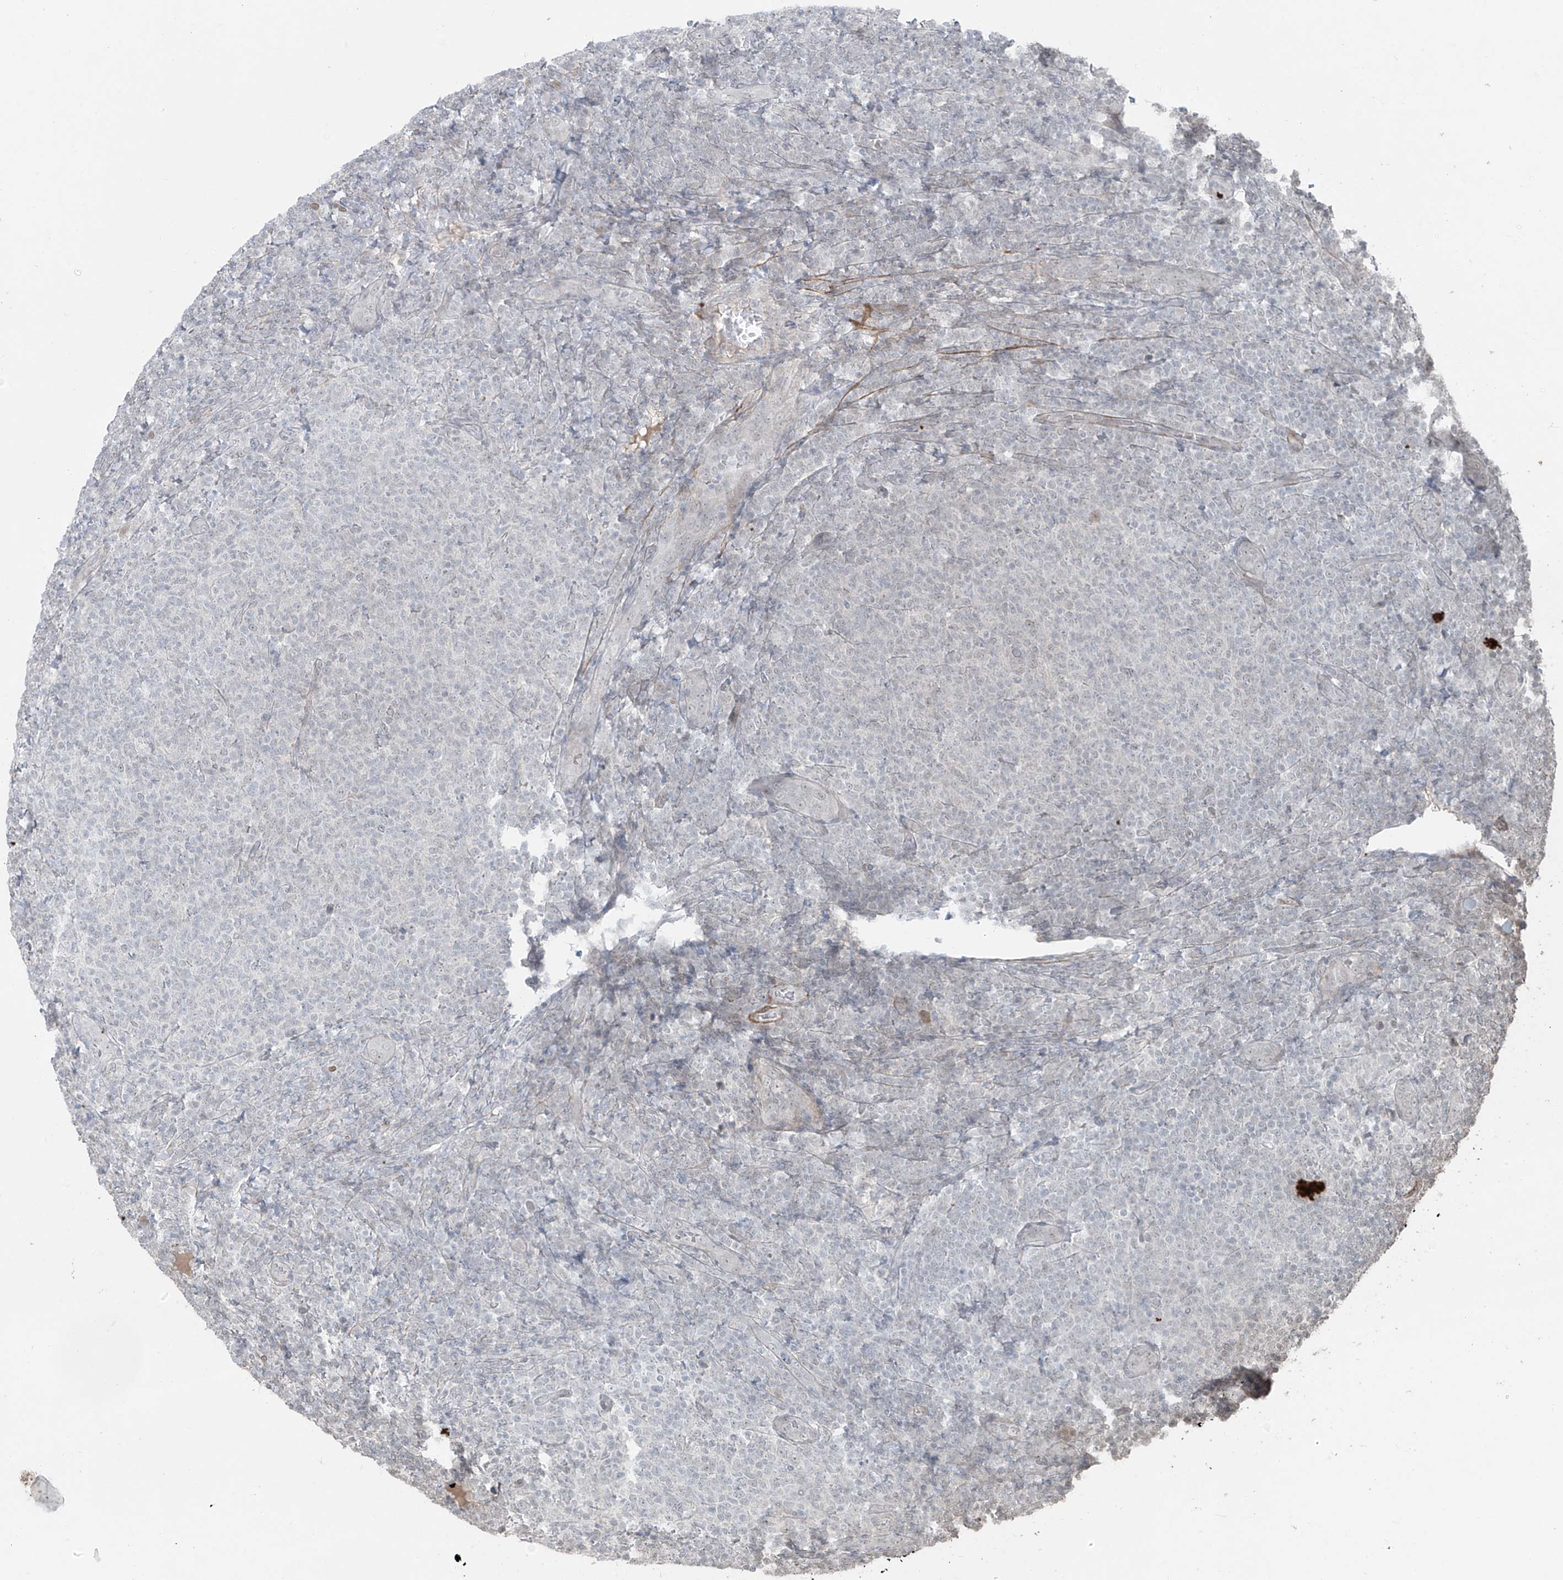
{"staining": {"intensity": "negative", "quantity": "none", "location": "none"}, "tissue": "lymphoma", "cell_type": "Tumor cells", "image_type": "cancer", "snomed": [{"axis": "morphology", "description": "Malignant lymphoma, non-Hodgkin's type, Low grade"}, {"axis": "topography", "description": "Lymph node"}], "caption": "This histopathology image is of lymphoma stained with immunohistochemistry to label a protein in brown with the nuclei are counter-stained blue. There is no positivity in tumor cells.", "gene": "RASGEF1A", "patient": {"sex": "male", "age": 66}}